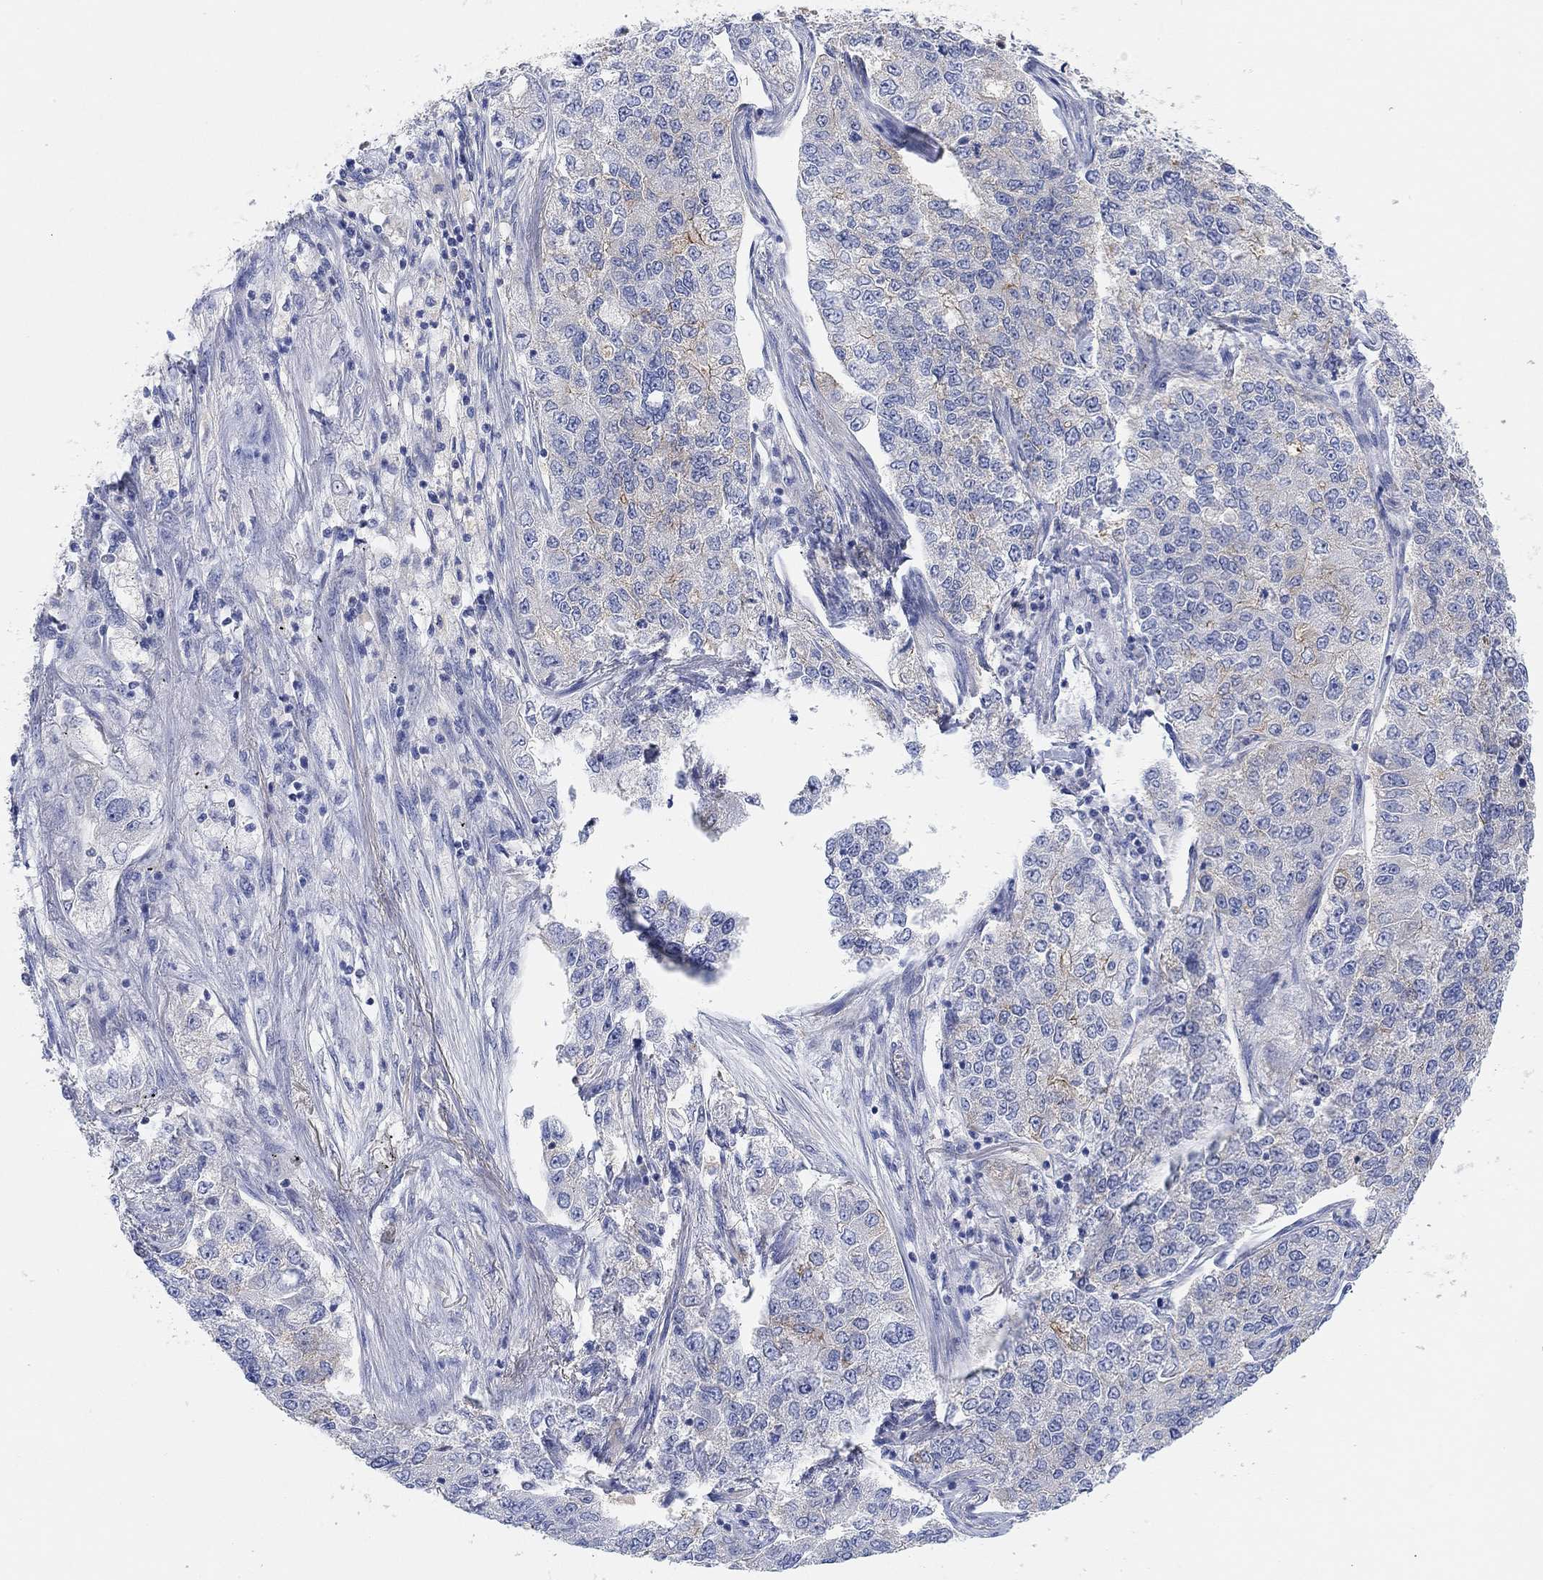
{"staining": {"intensity": "moderate", "quantity": "<25%", "location": "cytoplasmic/membranous"}, "tissue": "lung cancer", "cell_type": "Tumor cells", "image_type": "cancer", "snomed": [{"axis": "morphology", "description": "Adenocarcinoma, NOS"}, {"axis": "topography", "description": "Lung"}], "caption": "Approximately <25% of tumor cells in lung adenocarcinoma display moderate cytoplasmic/membranous protein expression as visualized by brown immunohistochemical staining.", "gene": "RGS1", "patient": {"sex": "male", "age": 49}}